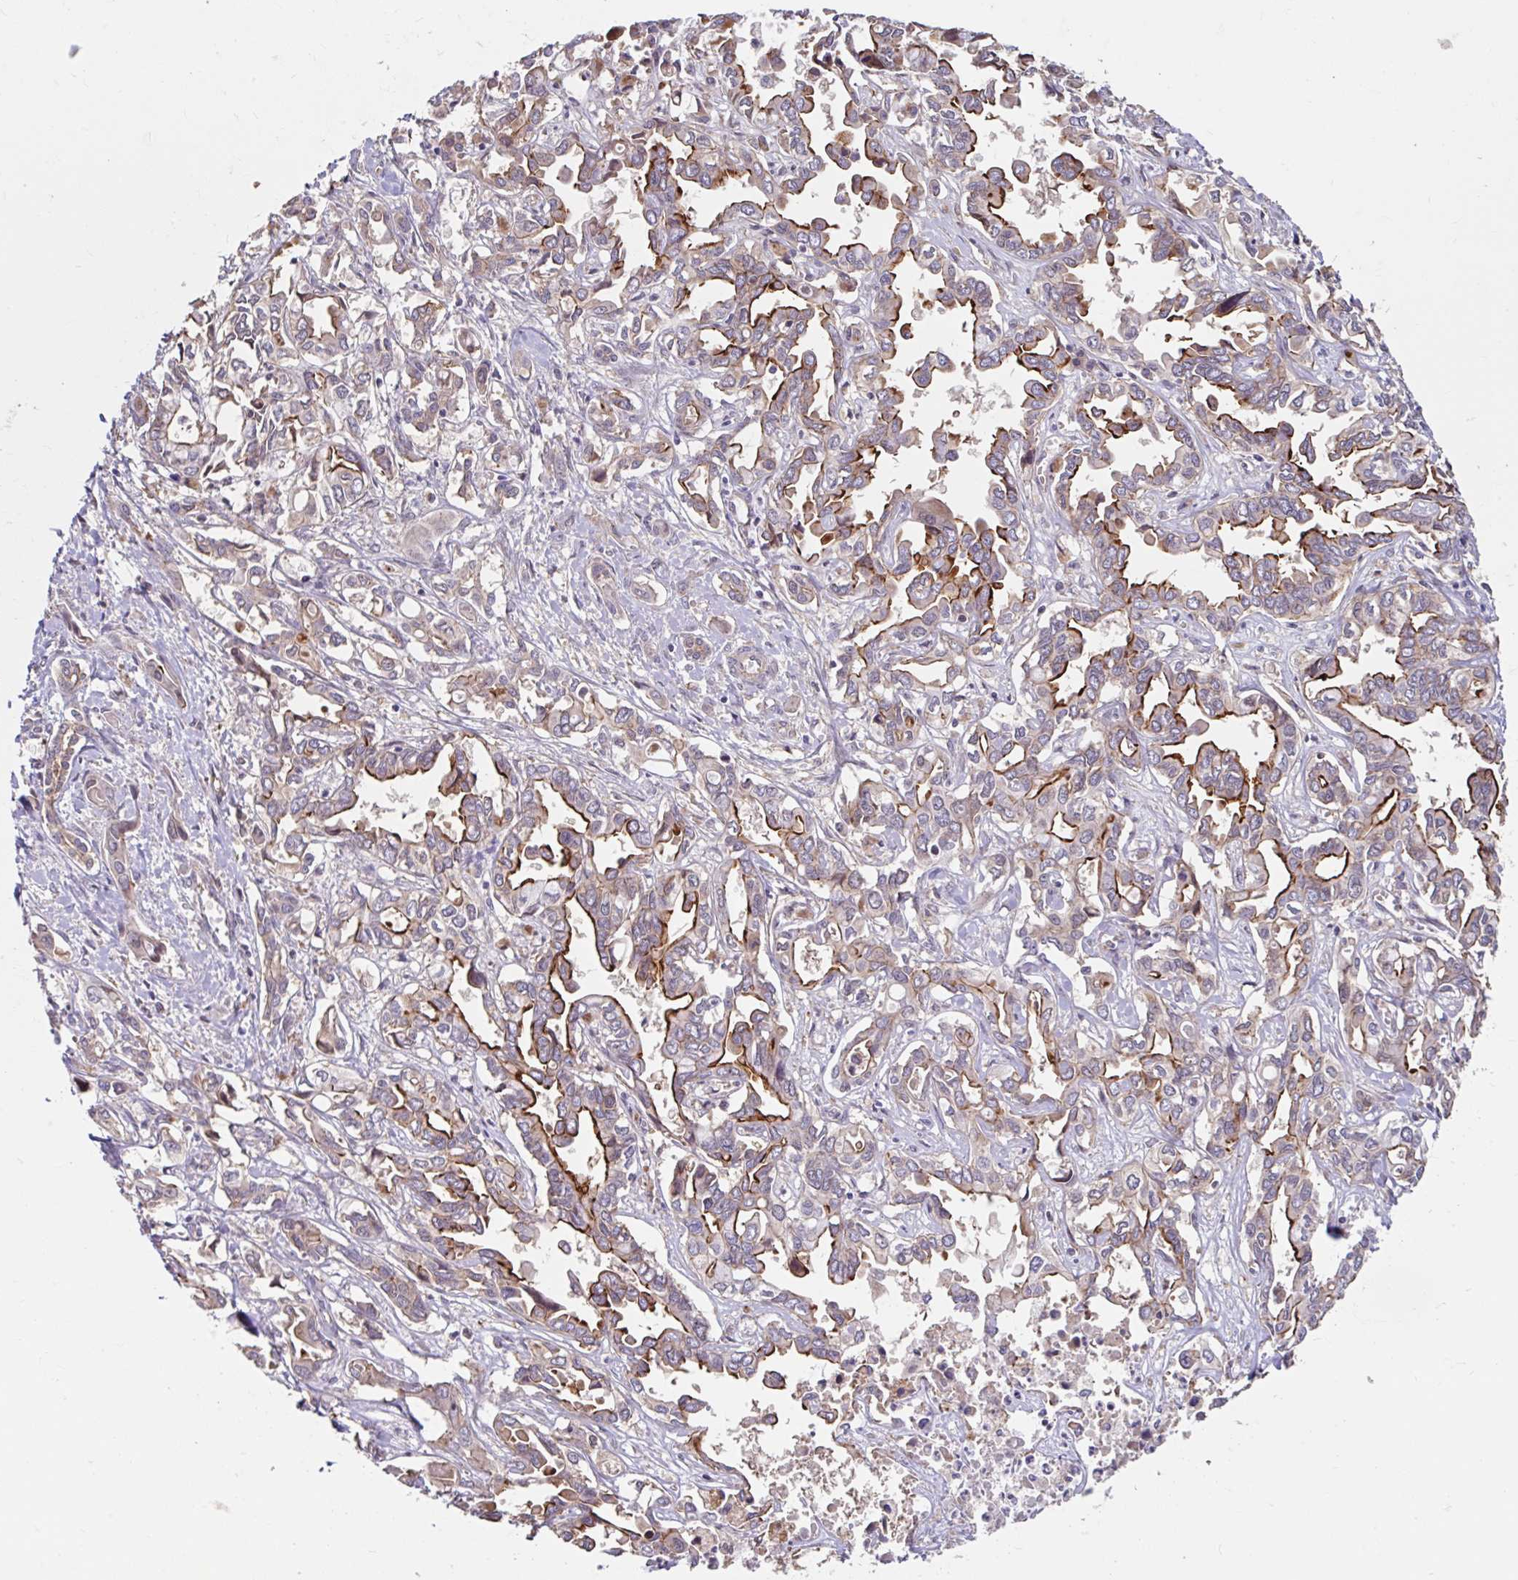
{"staining": {"intensity": "strong", "quantity": "25%-75%", "location": "cytoplasmic/membranous"}, "tissue": "liver cancer", "cell_type": "Tumor cells", "image_type": "cancer", "snomed": [{"axis": "morphology", "description": "Cholangiocarcinoma"}, {"axis": "topography", "description": "Liver"}], "caption": "Immunohistochemistry (IHC) staining of liver cancer, which displays high levels of strong cytoplasmic/membranous staining in approximately 25%-75% of tumor cells indicating strong cytoplasmic/membranous protein staining. The staining was performed using DAB (brown) for protein detection and nuclei were counterstained in hematoxylin (blue).", "gene": "STYXL1", "patient": {"sex": "female", "age": 64}}